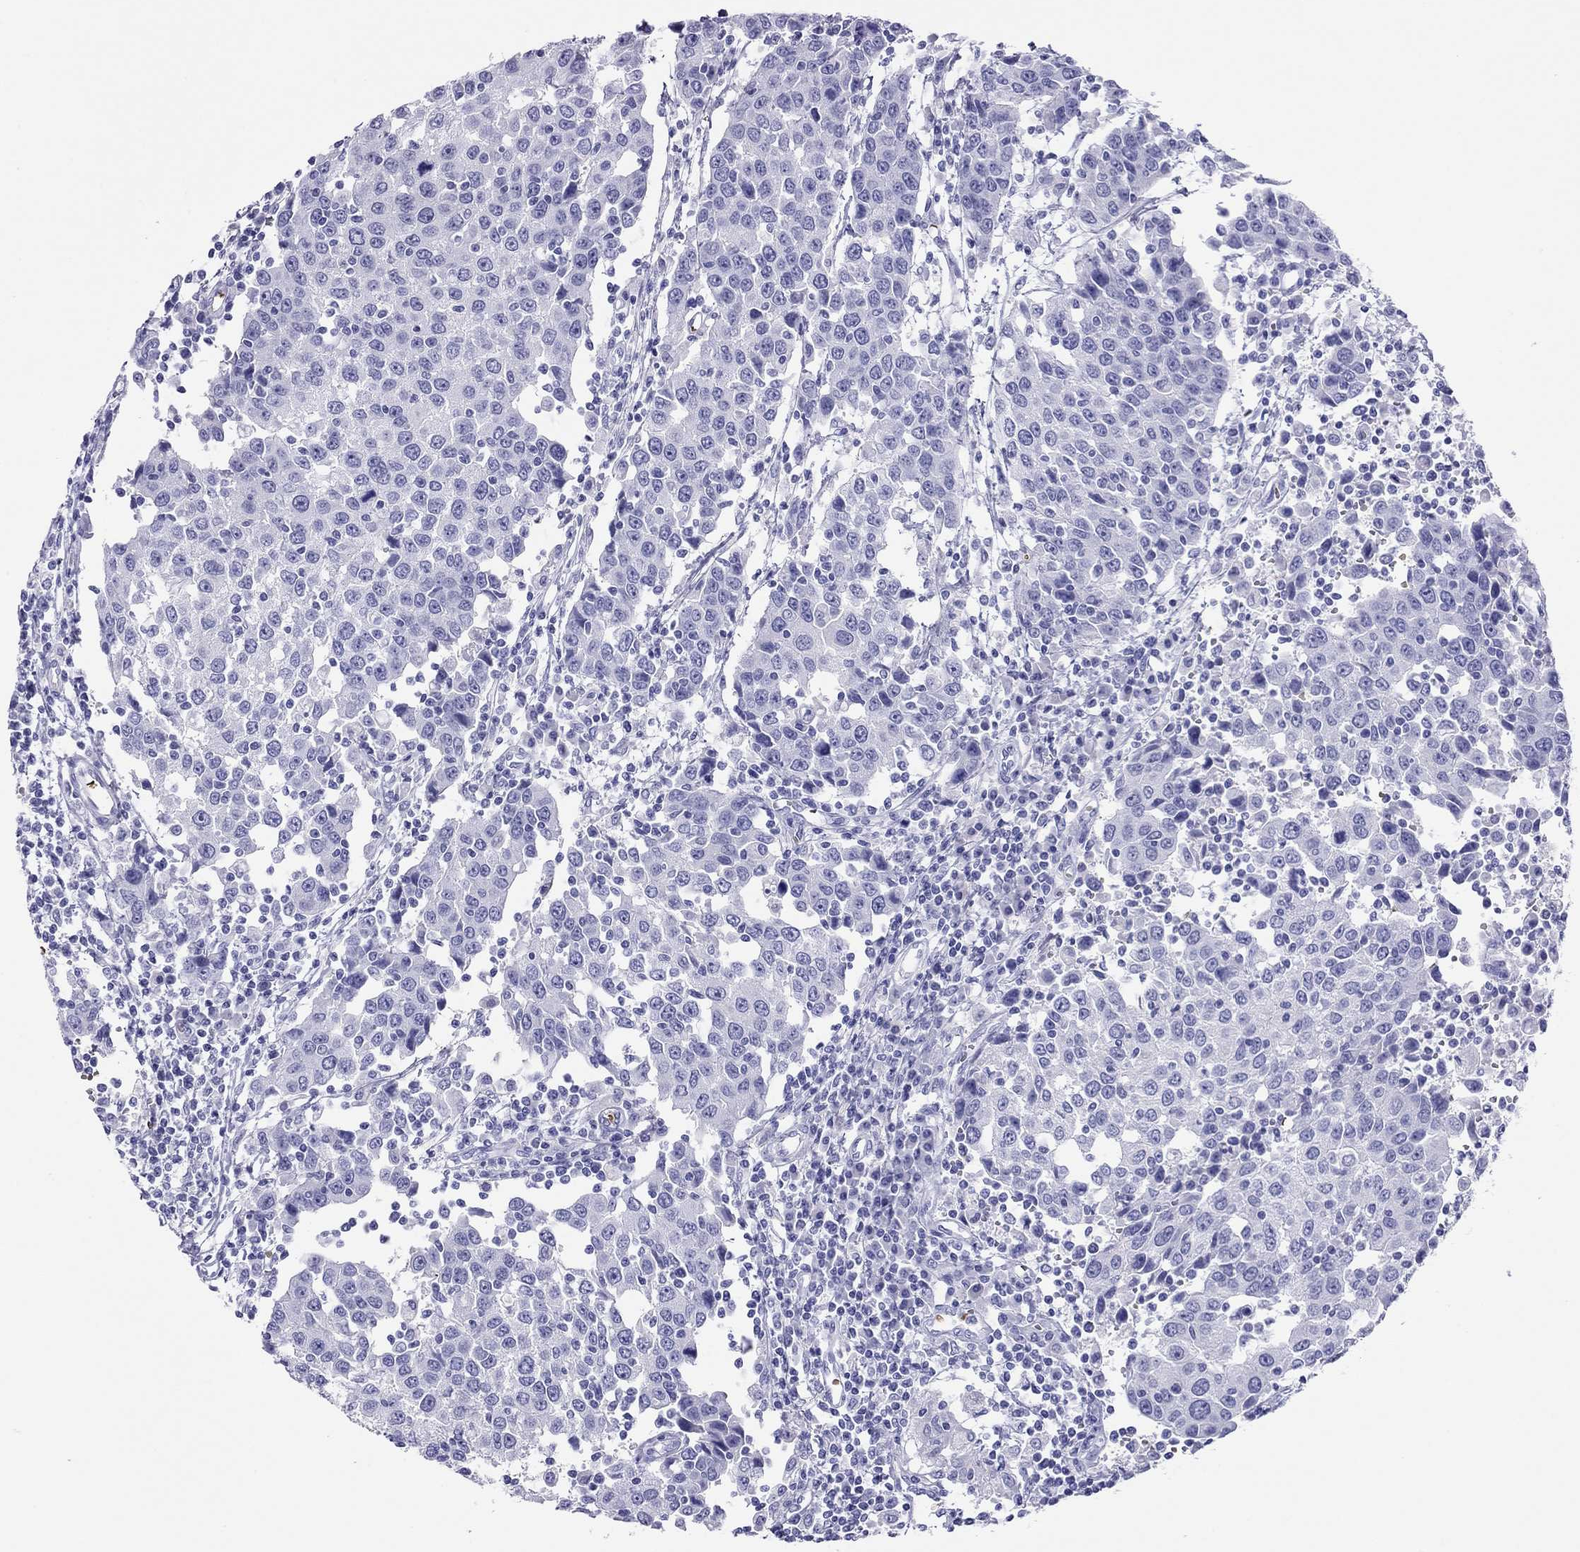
{"staining": {"intensity": "negative", "quantity": "none", "location": "none"}, "tissue": "urothelial cancer", "cell_type": "Tumor cells", "image_type": "cancer", "snomed": [{"axis": "morphology", "description": "Urothelial carcinoma, High grade"}, {"axis": "topography", "description": "Urinary bladder"}], "caption": "Immunohistochemical staining of urothelial cancer displays no significant staining in tumor cells.", "gene": "PTPRN", "patient": {"sex": "female", "age": 85}}